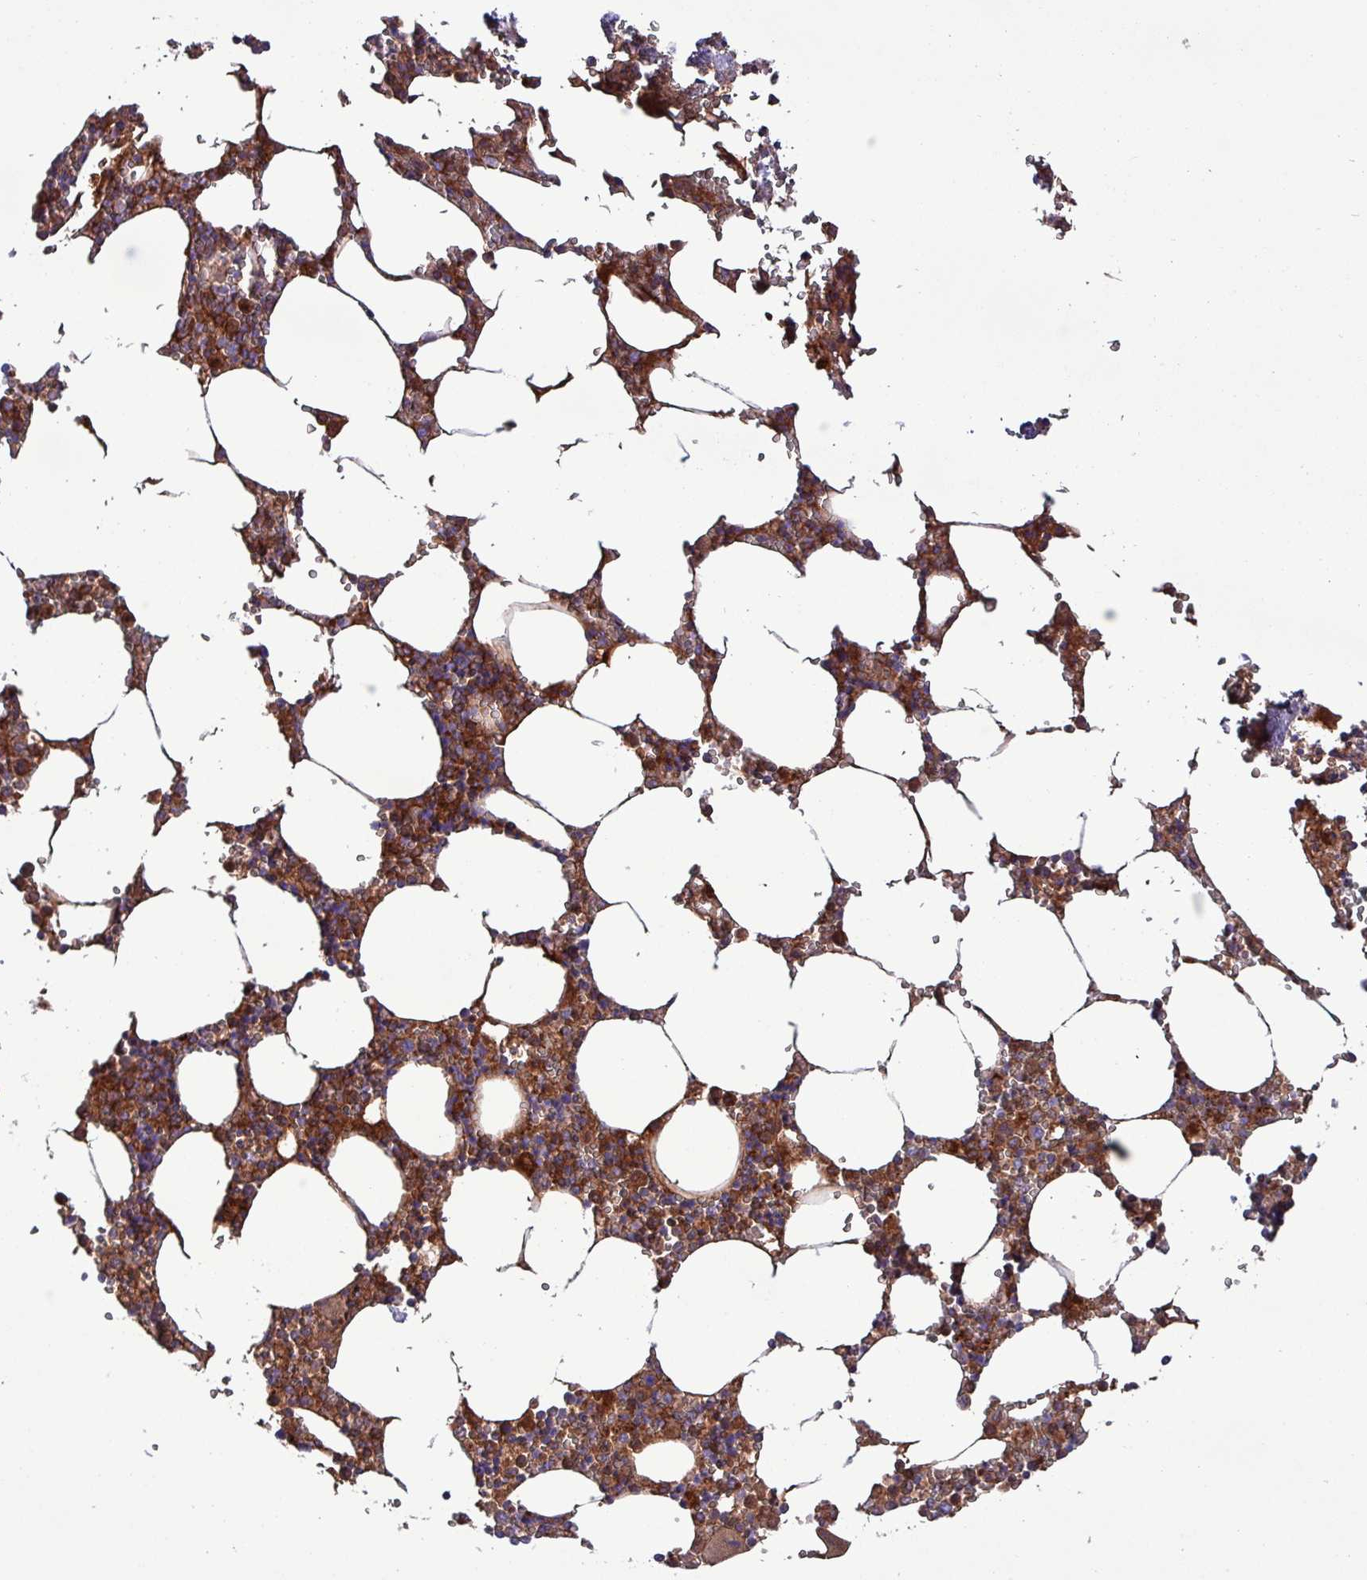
{"staining": {"intensity": "strong", "quantity": ">75%", "location": "cytoplasmic/membranous"}, "tissue": "bone marrow", "cell_type": "Hematopoietic cells", "image_type": "normal", "snomed": [{"axis": "morphology", "description": "Normal tissue, NOS"}, {"axis": "topography", "description": "Bone marrow"}], "caption": "An IHC micrograph of normal tissue is shown. Protein staining in brown highlights strong cytoplasmic/membranous positivity in bone marrow within hematopoietic cells.", "gene": "HPR", "patient": {"sex": "male", "age": 54}}